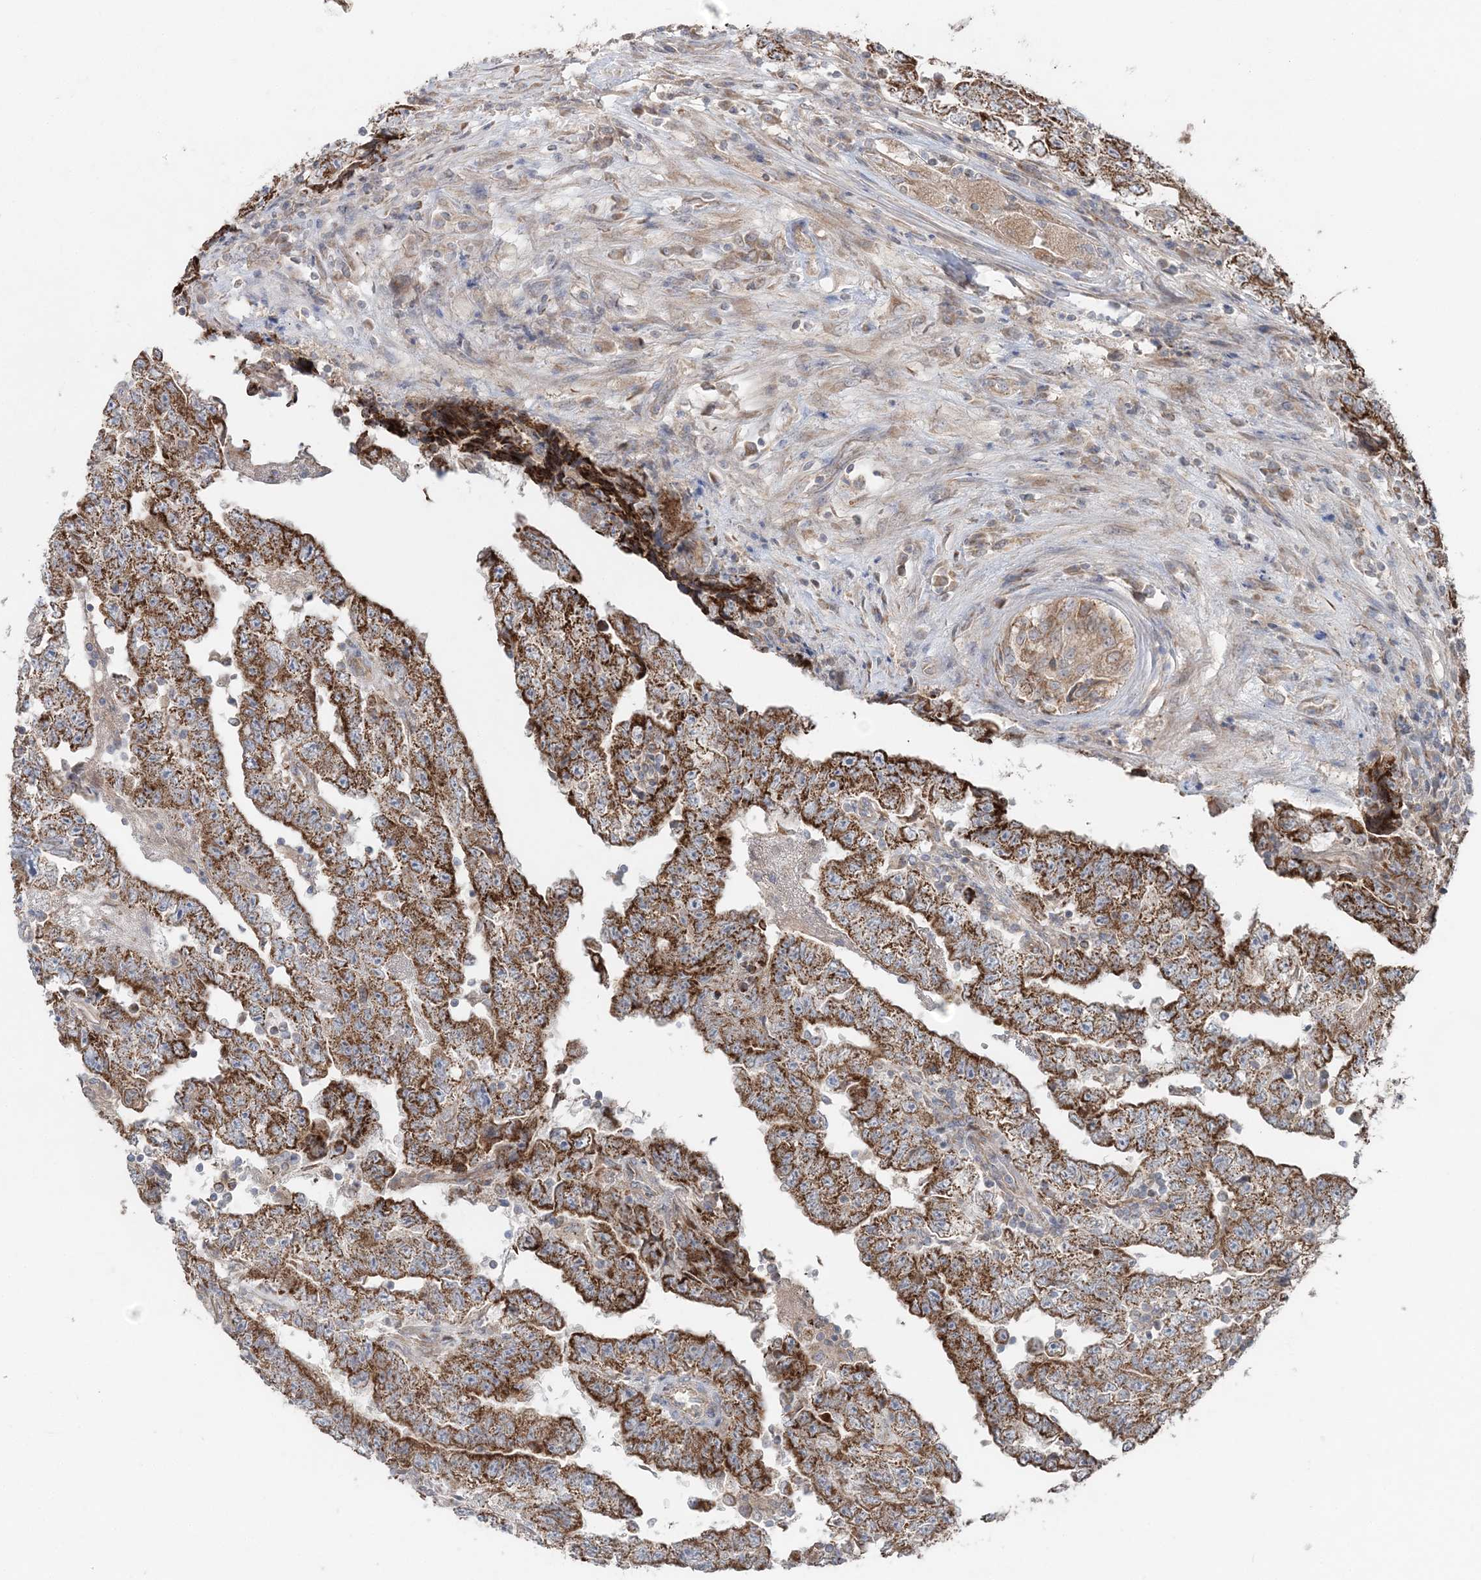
{"staining": {"intensity": "strong", "quantity": ">75%", "location": "cytoplasmic/membranous"}, "tissue": "testis cancer", "cell_type": "Tumor cells", "image_type": "cancer", "snomed": [{"axis": "morphology", "description": "Carcinoma, Embryonal, NOS"}, {"axis": "topography", "description": "Testis"}], "caption": "Human testis cancer (embryonal carcinoma) stained for a protein (brown) shows strong cytoplasmic/membranous positive staining in about >75% of tumor cells.", "gene": "LRPPRC", "patient": {"sex": "male", "age": 25}}